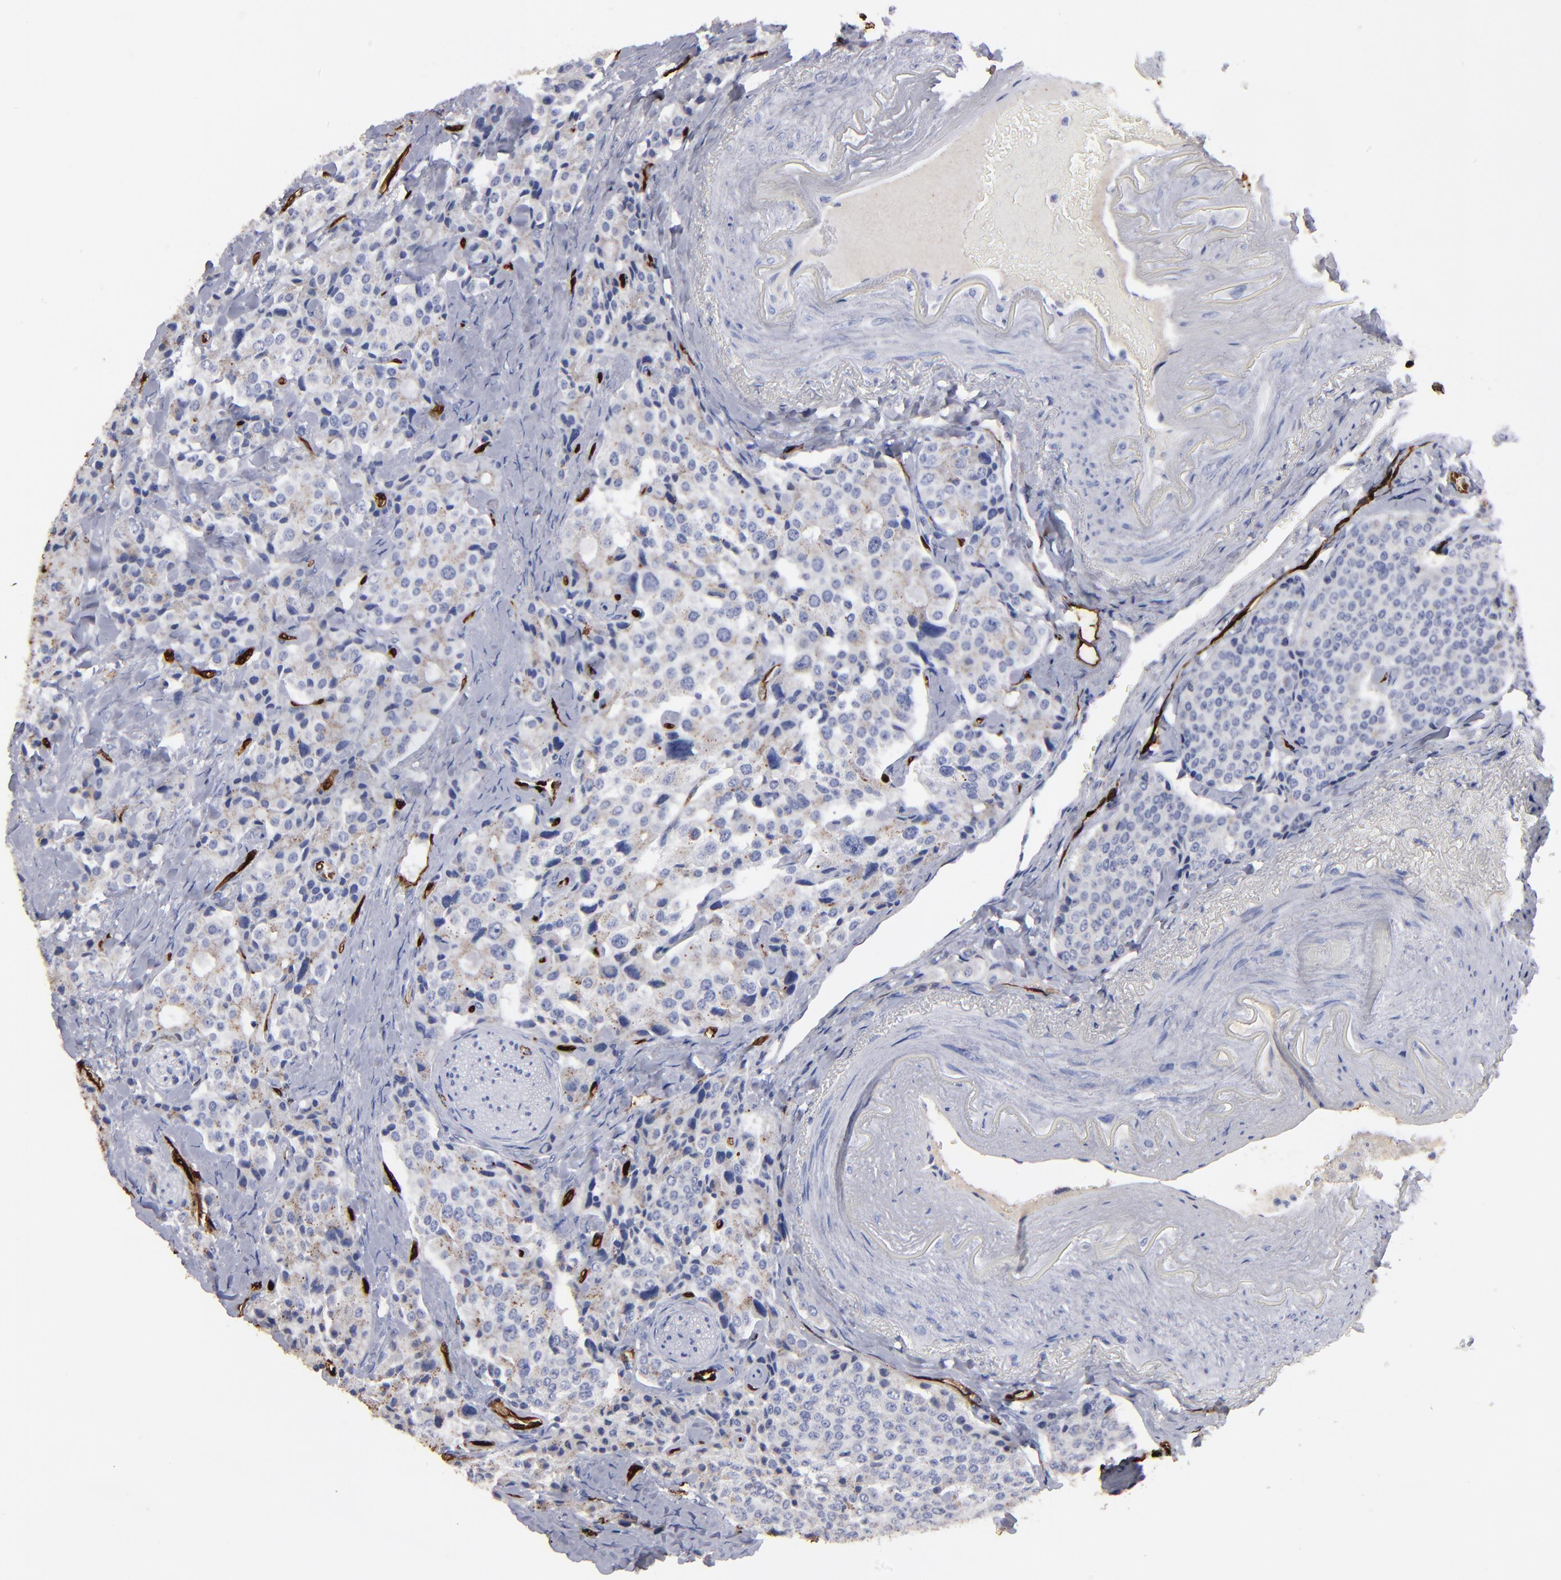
{"staining": {"intensity": "weak", "quantity": "<25%", "location": "cytoplasmic/membranous"}, "tissue": "carcinoid", "cell_type": "Tumor cells", "image_type": "cancer", "snomed": [{"axis": "morphology", "description": "Carcinoid, malignant, NOS"}, {"axis": "topography", "description": "Colon"}], "caption": "Histopathology image shows no significant protein expression in tumor cells of malignant carcinoid. Brightfield microscopy of IHC stained with DAB (brown) and hematoxylin (blue), captured at high magnification.", "gene": "FABP4", "patient": {"sex": "female", "age": 61}}